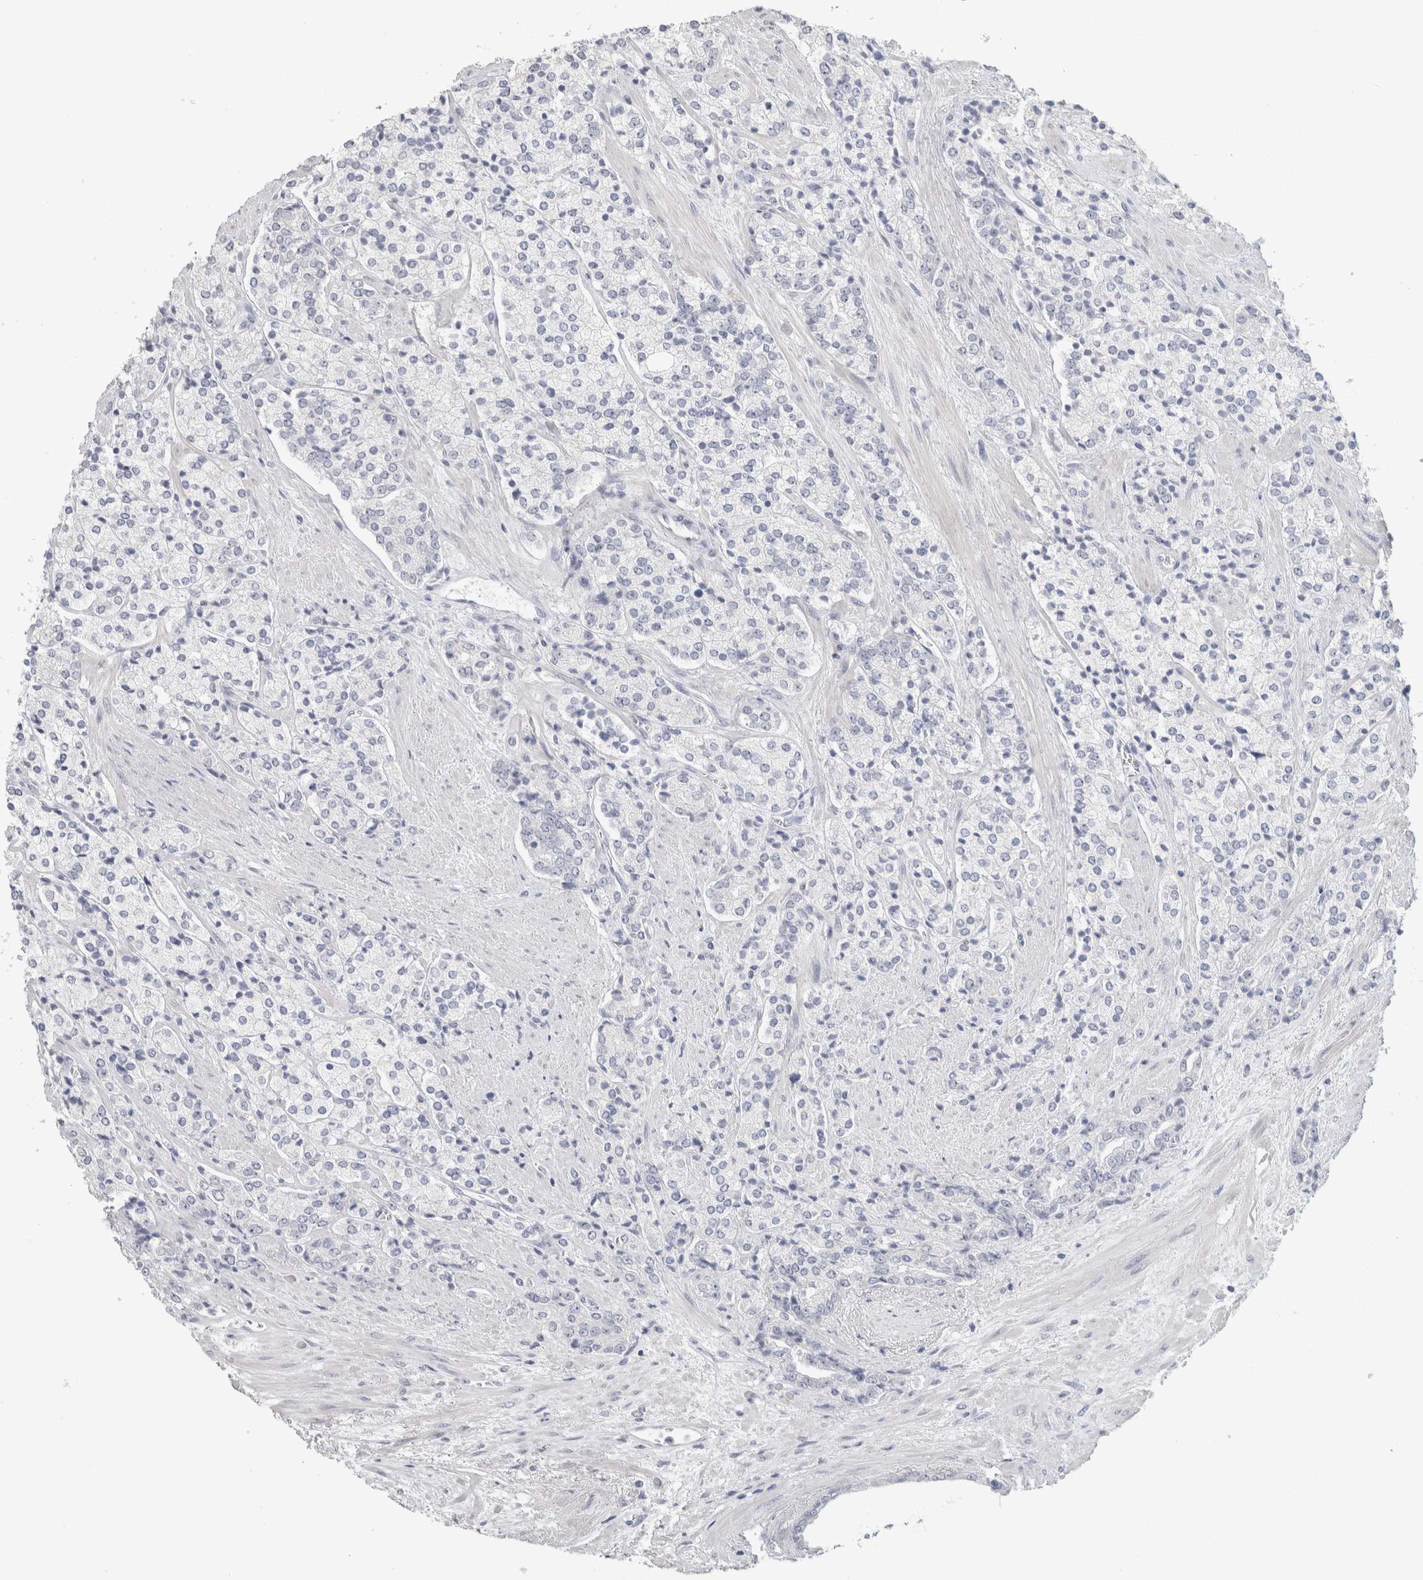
{"staining": {"intensity": "negative", "quantity": "none", "location": "none"}, "tissue": "prostate cancer", "cell_type": "Tumor cells", "image_type": "cancer", "snomed": [{"axis": "morphology", "description": "Adenocarcinoma, High grade"}, {"axis": "topography", "description": "Prostate"}], "caption": "There is no significant staining in tumor cells of prostate cancer (high-grade adenocarcinoma). (DAB (3,3'-diaminobenzidine) IHC visualized using brightfield microscopy, high magnification).", "gene": "SLC6A1", "patient": {"sex": "male", "age": 71}}